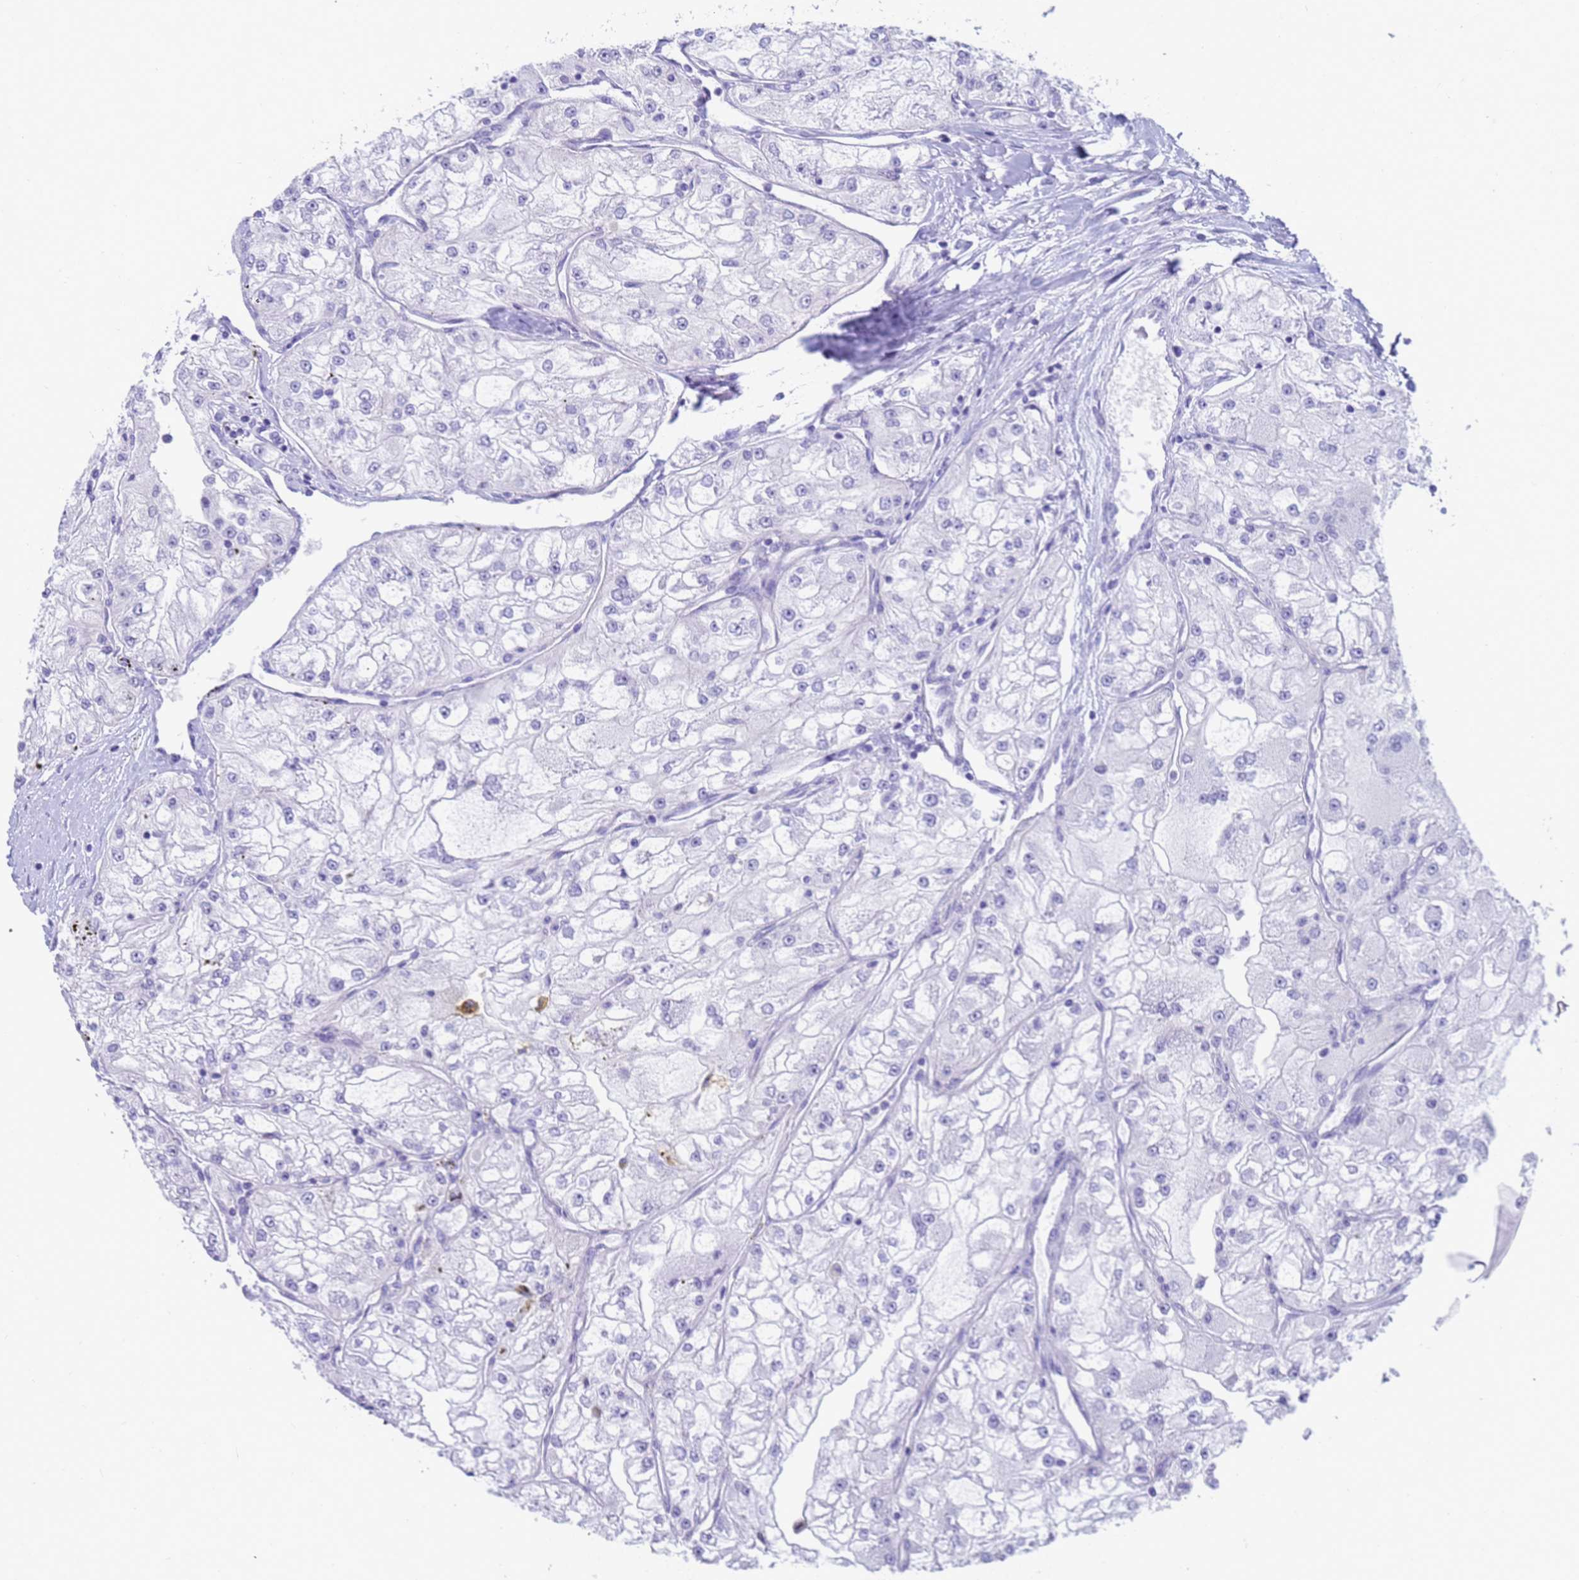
{"staining": {"intensity": "negative", "quantity": "none", "location": "none"}, "tissue": "renal cancer", "cell_type": "Tumor cells", "image_type": "cancer", "snomed": [{"axis": "morphology", "description": "Adenocarcinoma, NOS"}, {"axis": "topography", "description": "Kidney"}], "caption": "Photomicrograph shows no protein staining in tumor cells of adenocarcinoma (renal) tissue.", "gene": "RNASE2", "patient": {"sex": "female", "age": 72}}